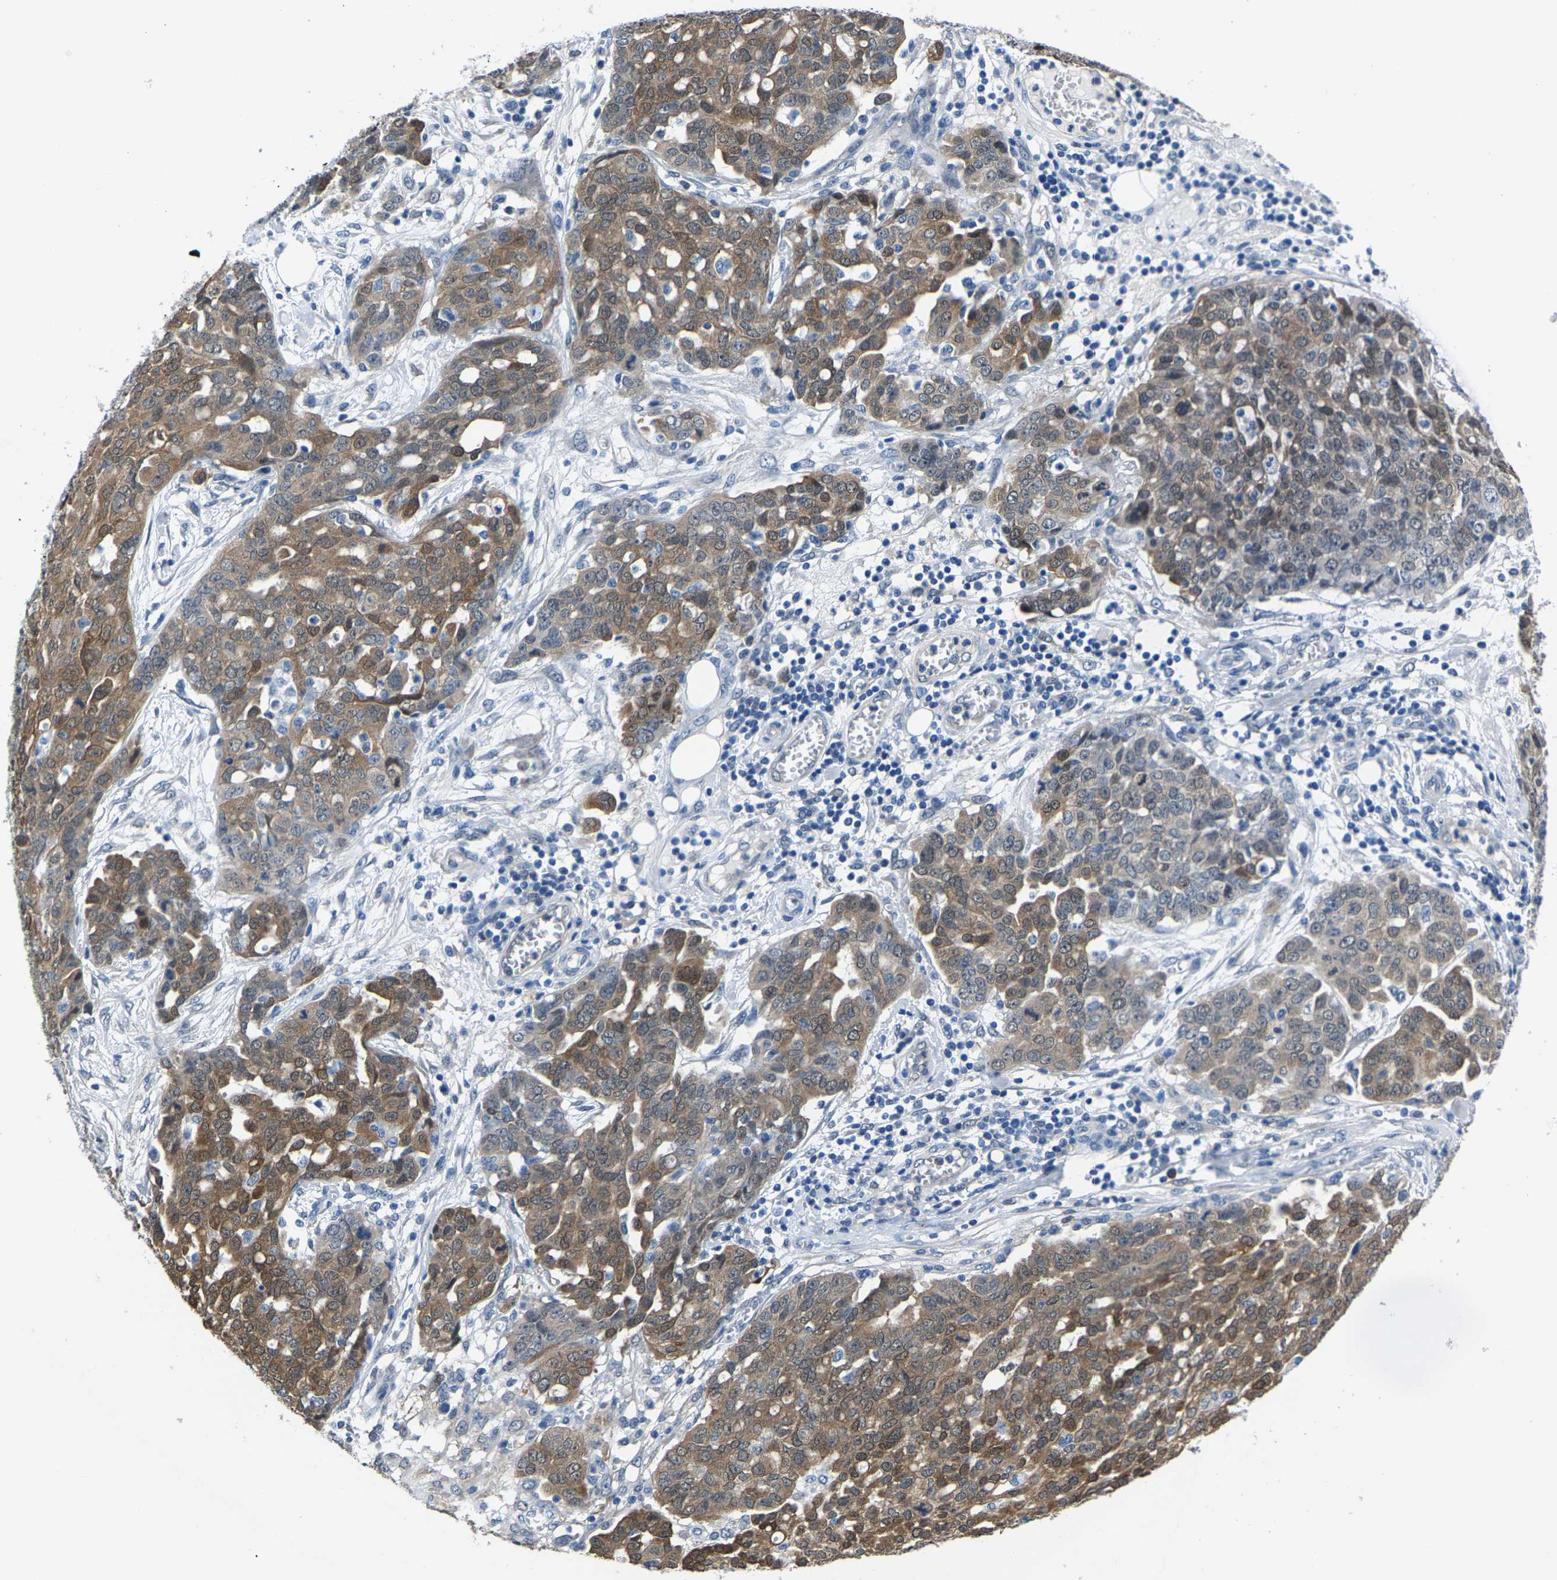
{"staining": {"intensity": "moderate", "quantity": ">75%", "location": "cytoplasmic/membranous"}, "tissue": "ovarian cancer", "cell_type": "Tumor cells", "image_type": "cancer", "snomed": [{"axis": "morphology", "description": "Cystadenocarcinoma, serous, NOS"}, {"axis": "topography", "description": "Soft tissue"}, {"axis": "topography", "description": "Ovary"}], "caption": "Immunohistochemical staining of ovarian cancer exhibits medium levels of moderate cytoplasmic/membranous protein staining in about >75% of tumor cells.", "gene": "SSH3", "patient": {"sex": "female", "age": 57}}